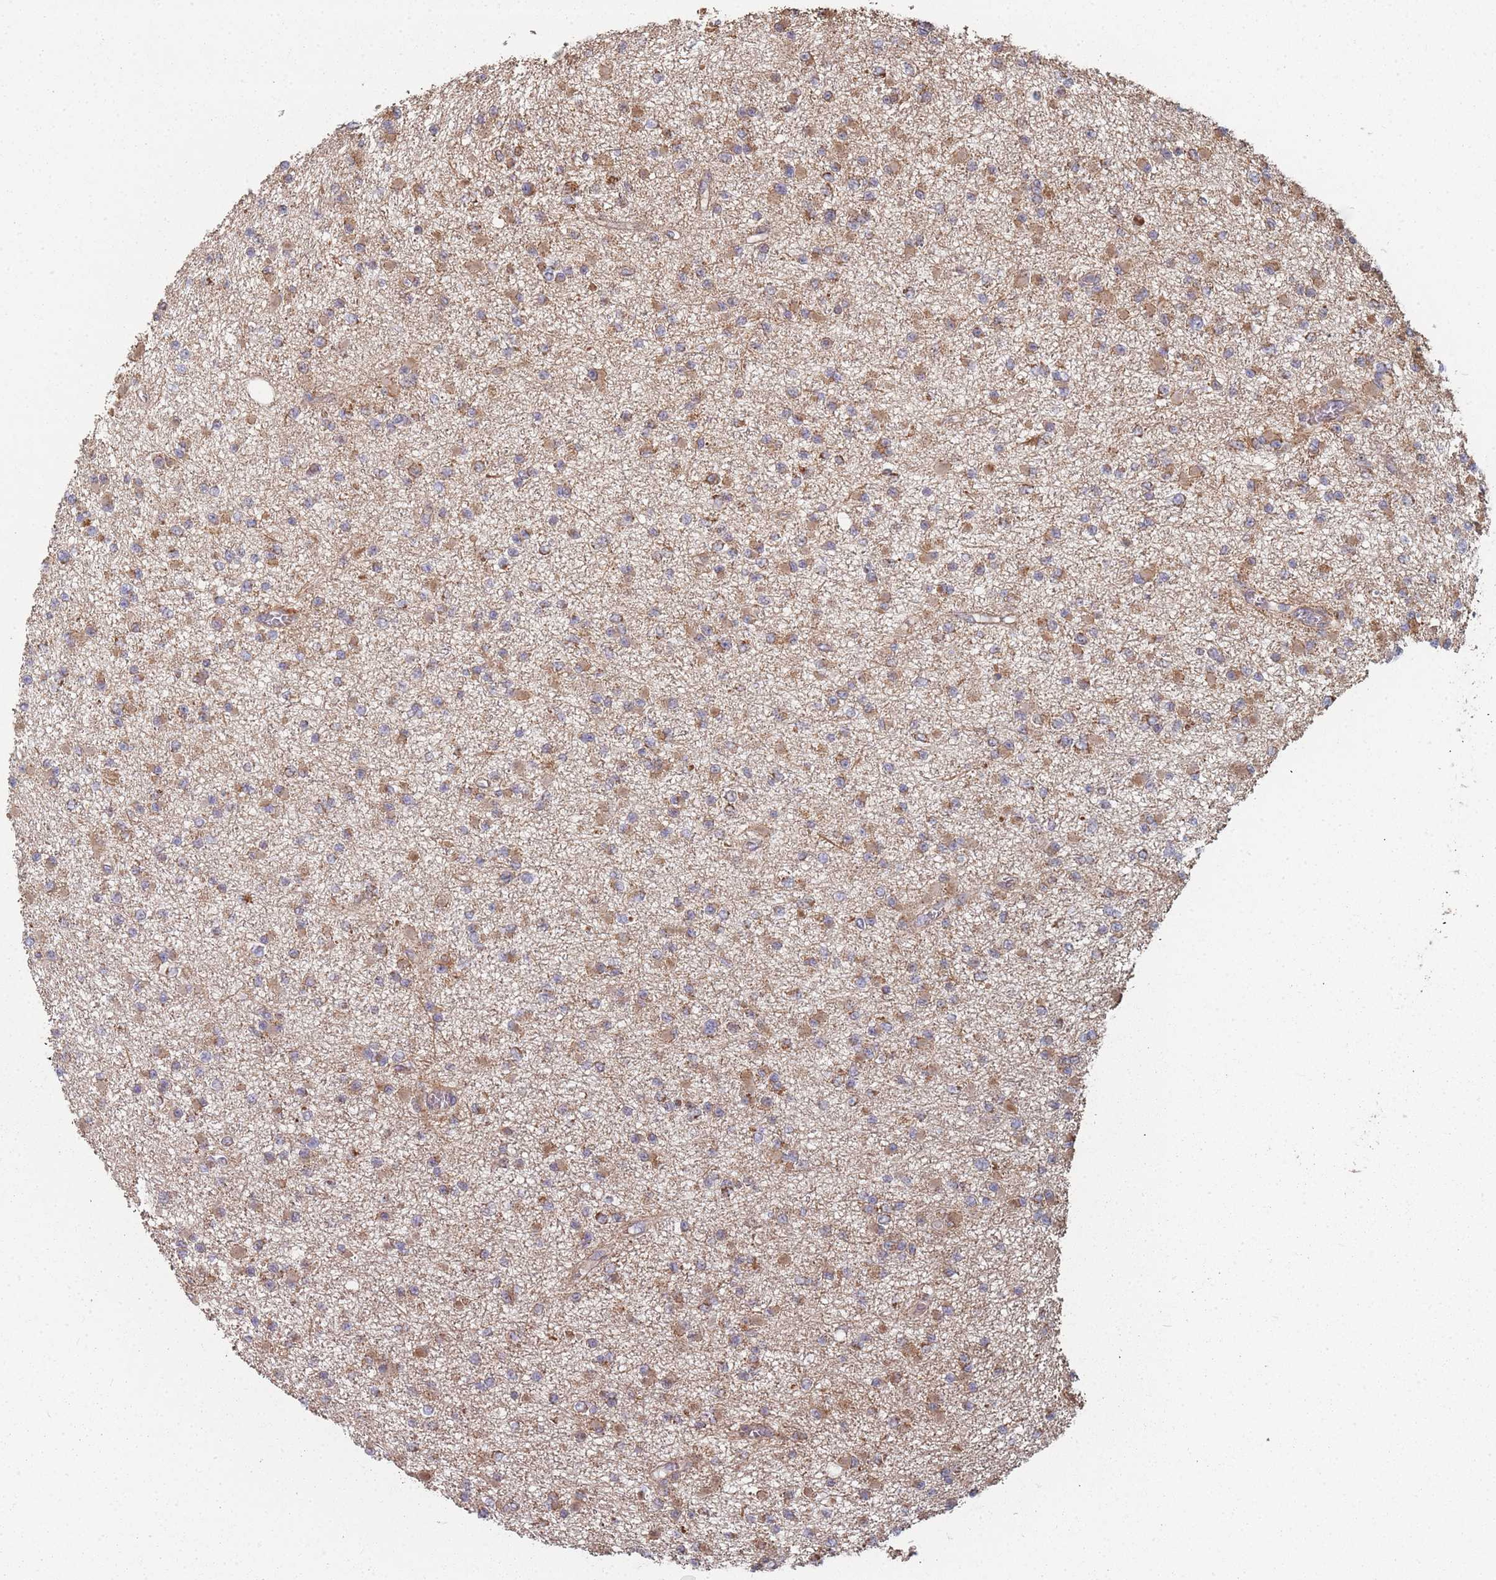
{"staining": {"intensity": "moderate", "quantity": "25%-75%", "location": "cytoplasmic/membranous"}, "tissue": "glioma", "cell_type": "Tumor cells", "image_type": "cancer", "snomed": [{"axis": "morphology", "description": "Glioma, malignant, Low grade"}, {"axis": "topography", "description": "Brain"}], "caption": "This is a micrograph of immunohistochemistry (IHC) staining of glioma, which shows moderate expression in the cytoplasmic/membranous of tumor cells.", "gene": "PSMB3", "patient": {"sex": "female", "age": 22}}